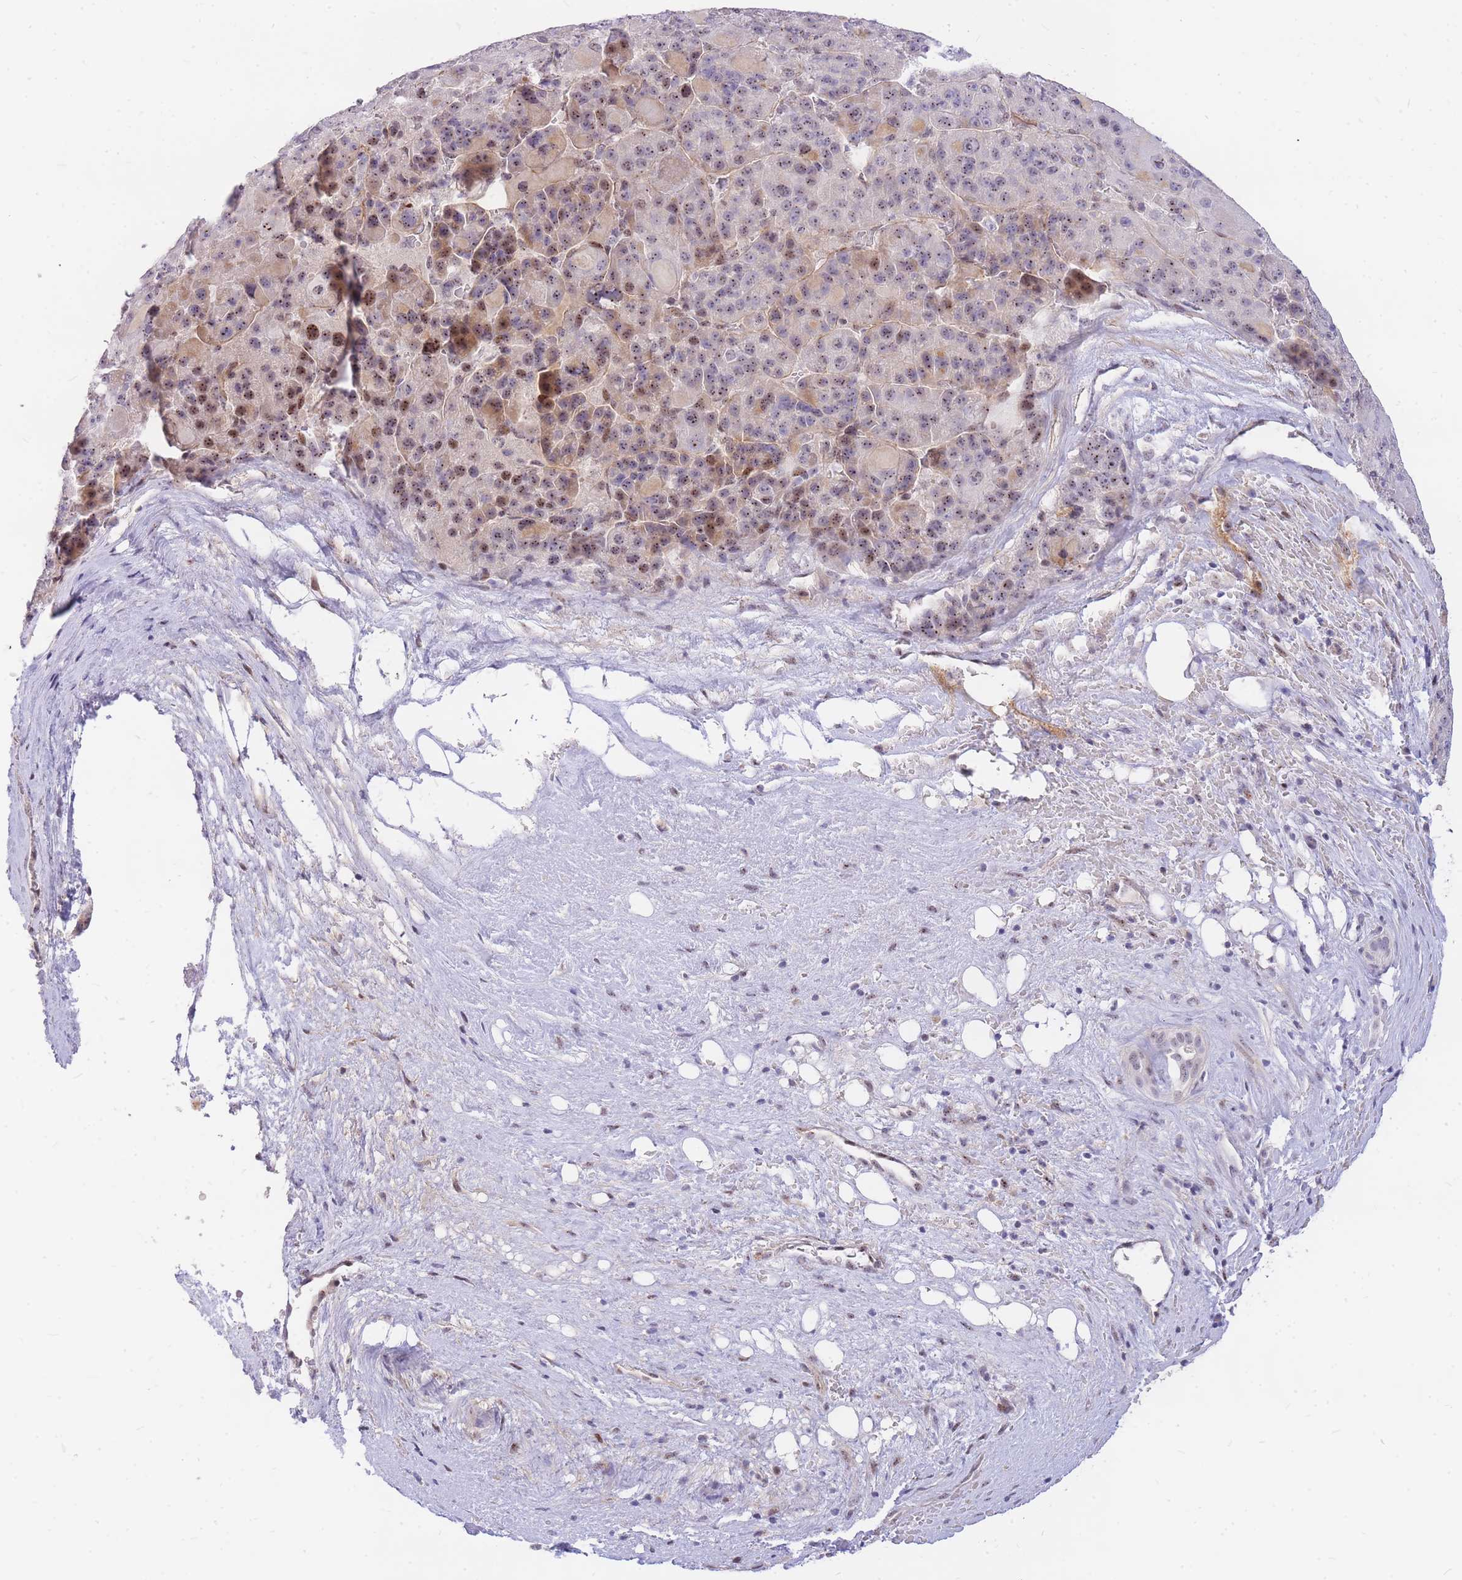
{"staining": {"intensity": "moderate", "quantity": ">75%", "location": "nuclear"}, "tissue": "liver cancer", "cell_type": "Tumor cells", "image_type": "cancer", "snomed": [{"axis": "morphology", "description": "Carcinoma, Hepatocellular, NOS"}, {"axis": "topography", "description": "Liver"}], "caption": "Protein expression analysis of hepatocellular carcinoma (liver) reveals moderate nuclear positivity in about >75% of tumor cells.", "gene": "TLE2", "patient": {"sex": "male", "age": 76}}